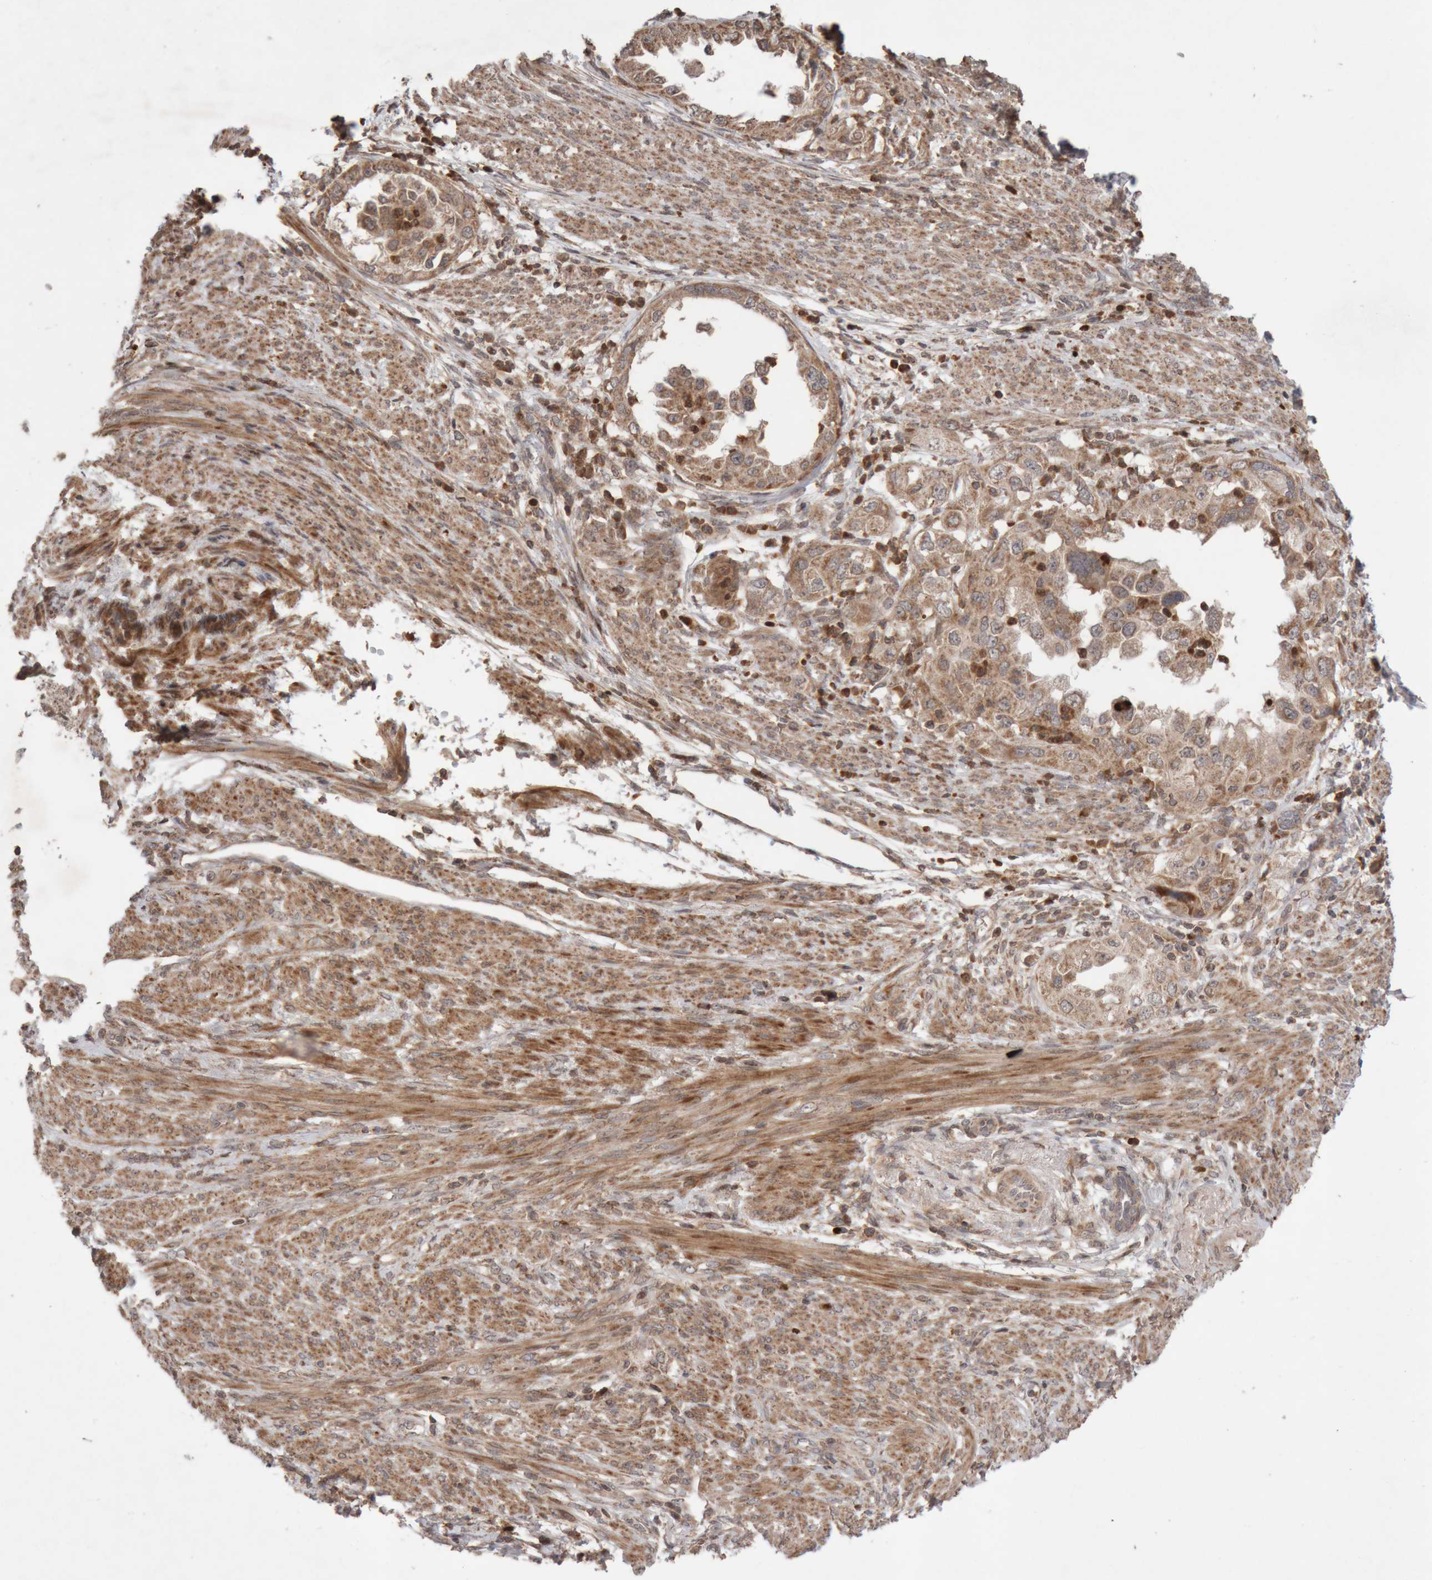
{"staining": {"intensity": "moderate", "quantity": ">75%", "location": "cytoplasmic/membranous"}, "tissue": "endometrial cancer", "cell_type": "Tumor cells", "image_type": "cancer", "snomed": [{"axis": "morphology", "description": "Adenocarcinoma, NOS"}, {"axis": "topography", "description": "Endometrium"}], "caption": "Moderate cytoplasmic/membranous positivity is appreciated in about >75% of tumor cells in adenocarcinoma (endometrial).", "gene": "KIF21B", "patient": {"sex": "female", "age": 85}}